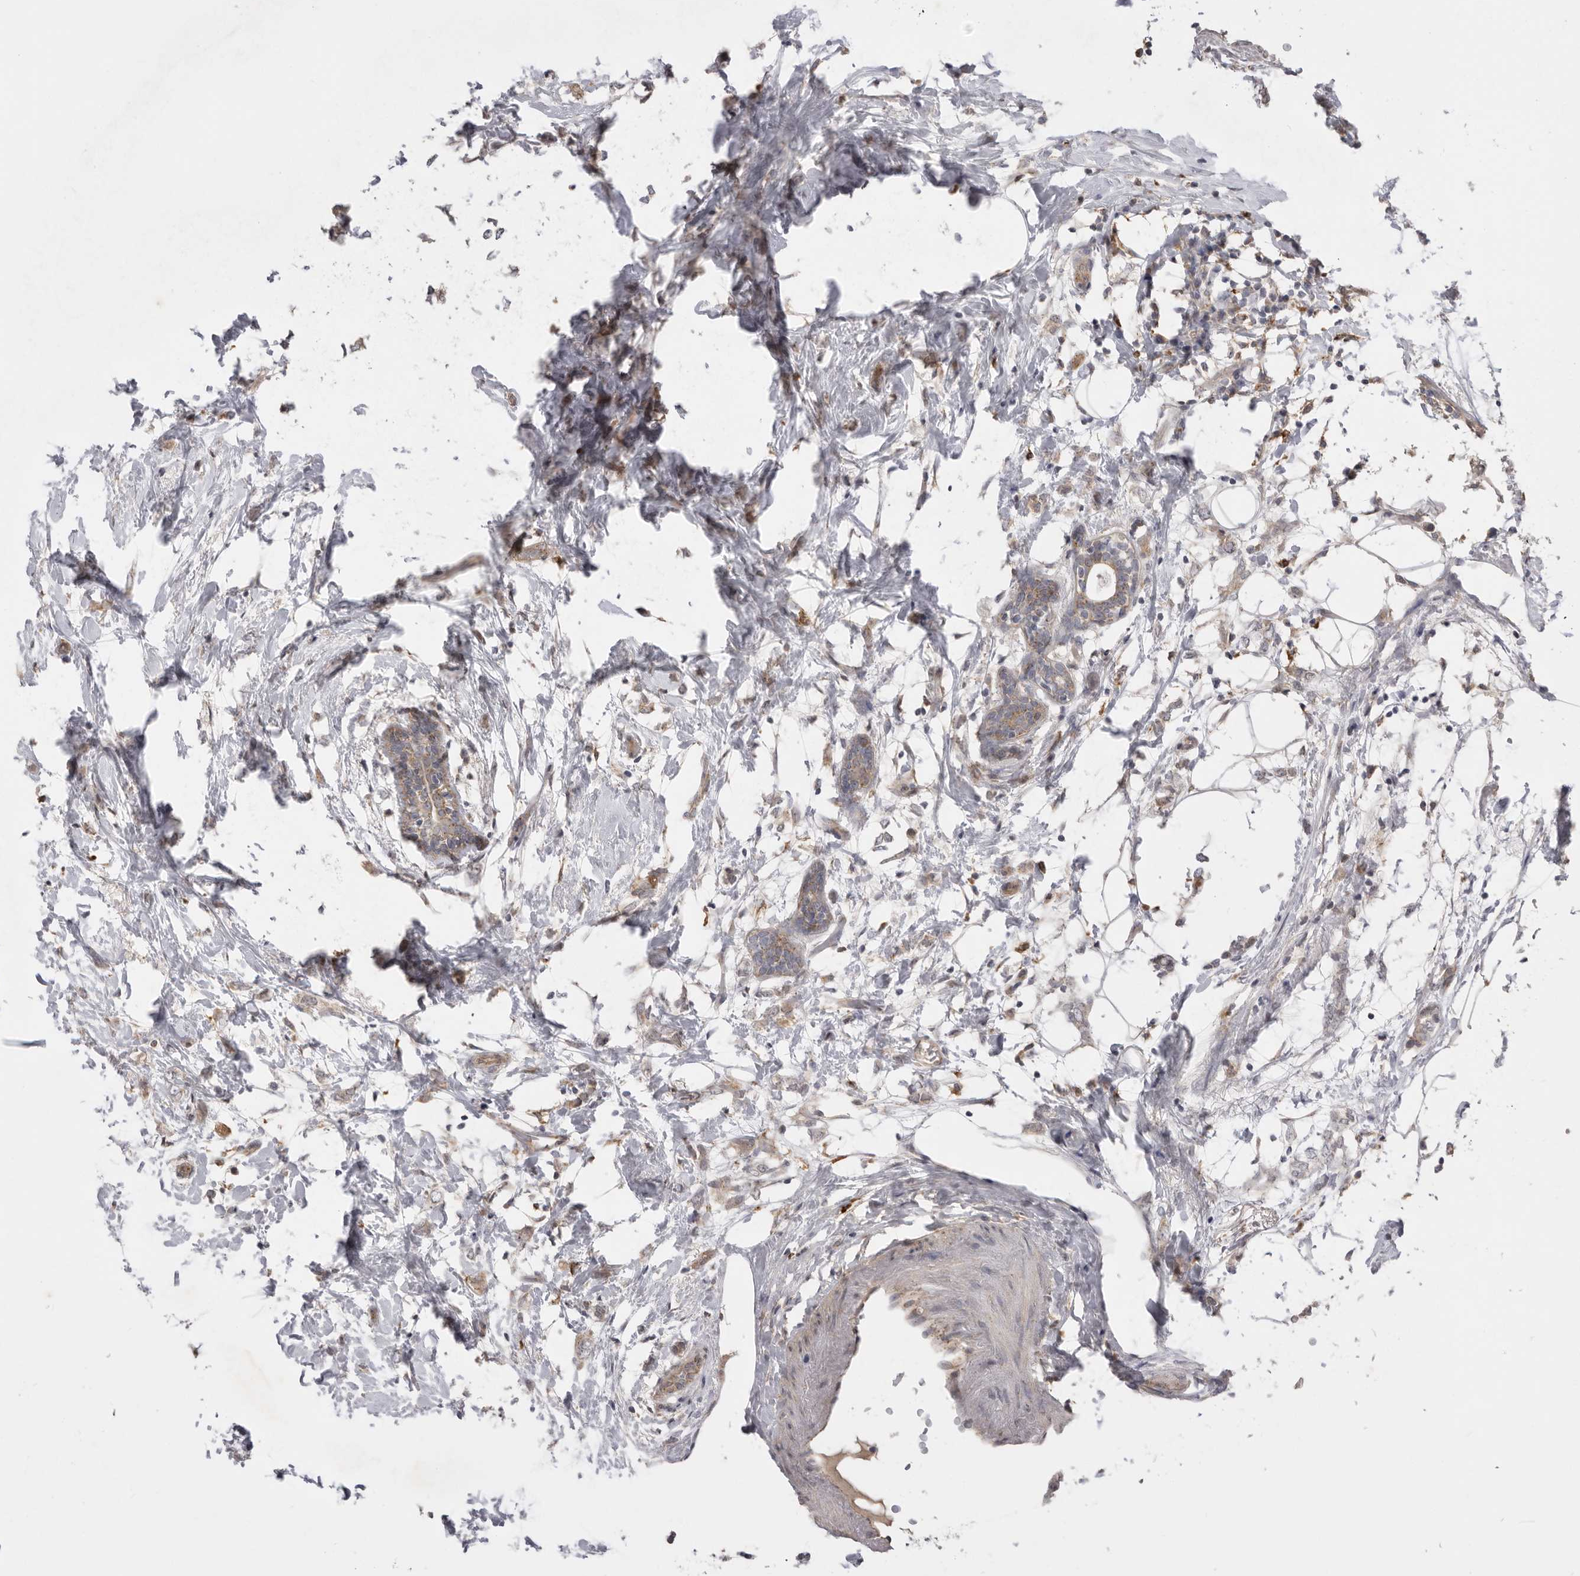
{"staining": {"intensity": "moderate", "quantity": ">75%", "location": "cytoplasmic/membranous"}, "tissue": "breast cancer", "cell_type": "Tumor cells", "image_type": "cancer", "snomed": [{"axis": "morphology", "description": "Normal tissue, NOS"}, {"axis": "morphology", "description": "Lobular carcinoma"}, {"axis": "topography", "description": "Breast"}], "caption": "Breast lobular carcinoma was stained to show a protein in brown. There is medium levels of moderate cytoplasmic/membranous positivity in about >75% of tumor cells. Using DAB (brown) and hematoxylin (blue) stains, captured at high magnification using brightfield microscopy.", "gene": "TLR3", "patient": {"sex": "female", "age": 47}}